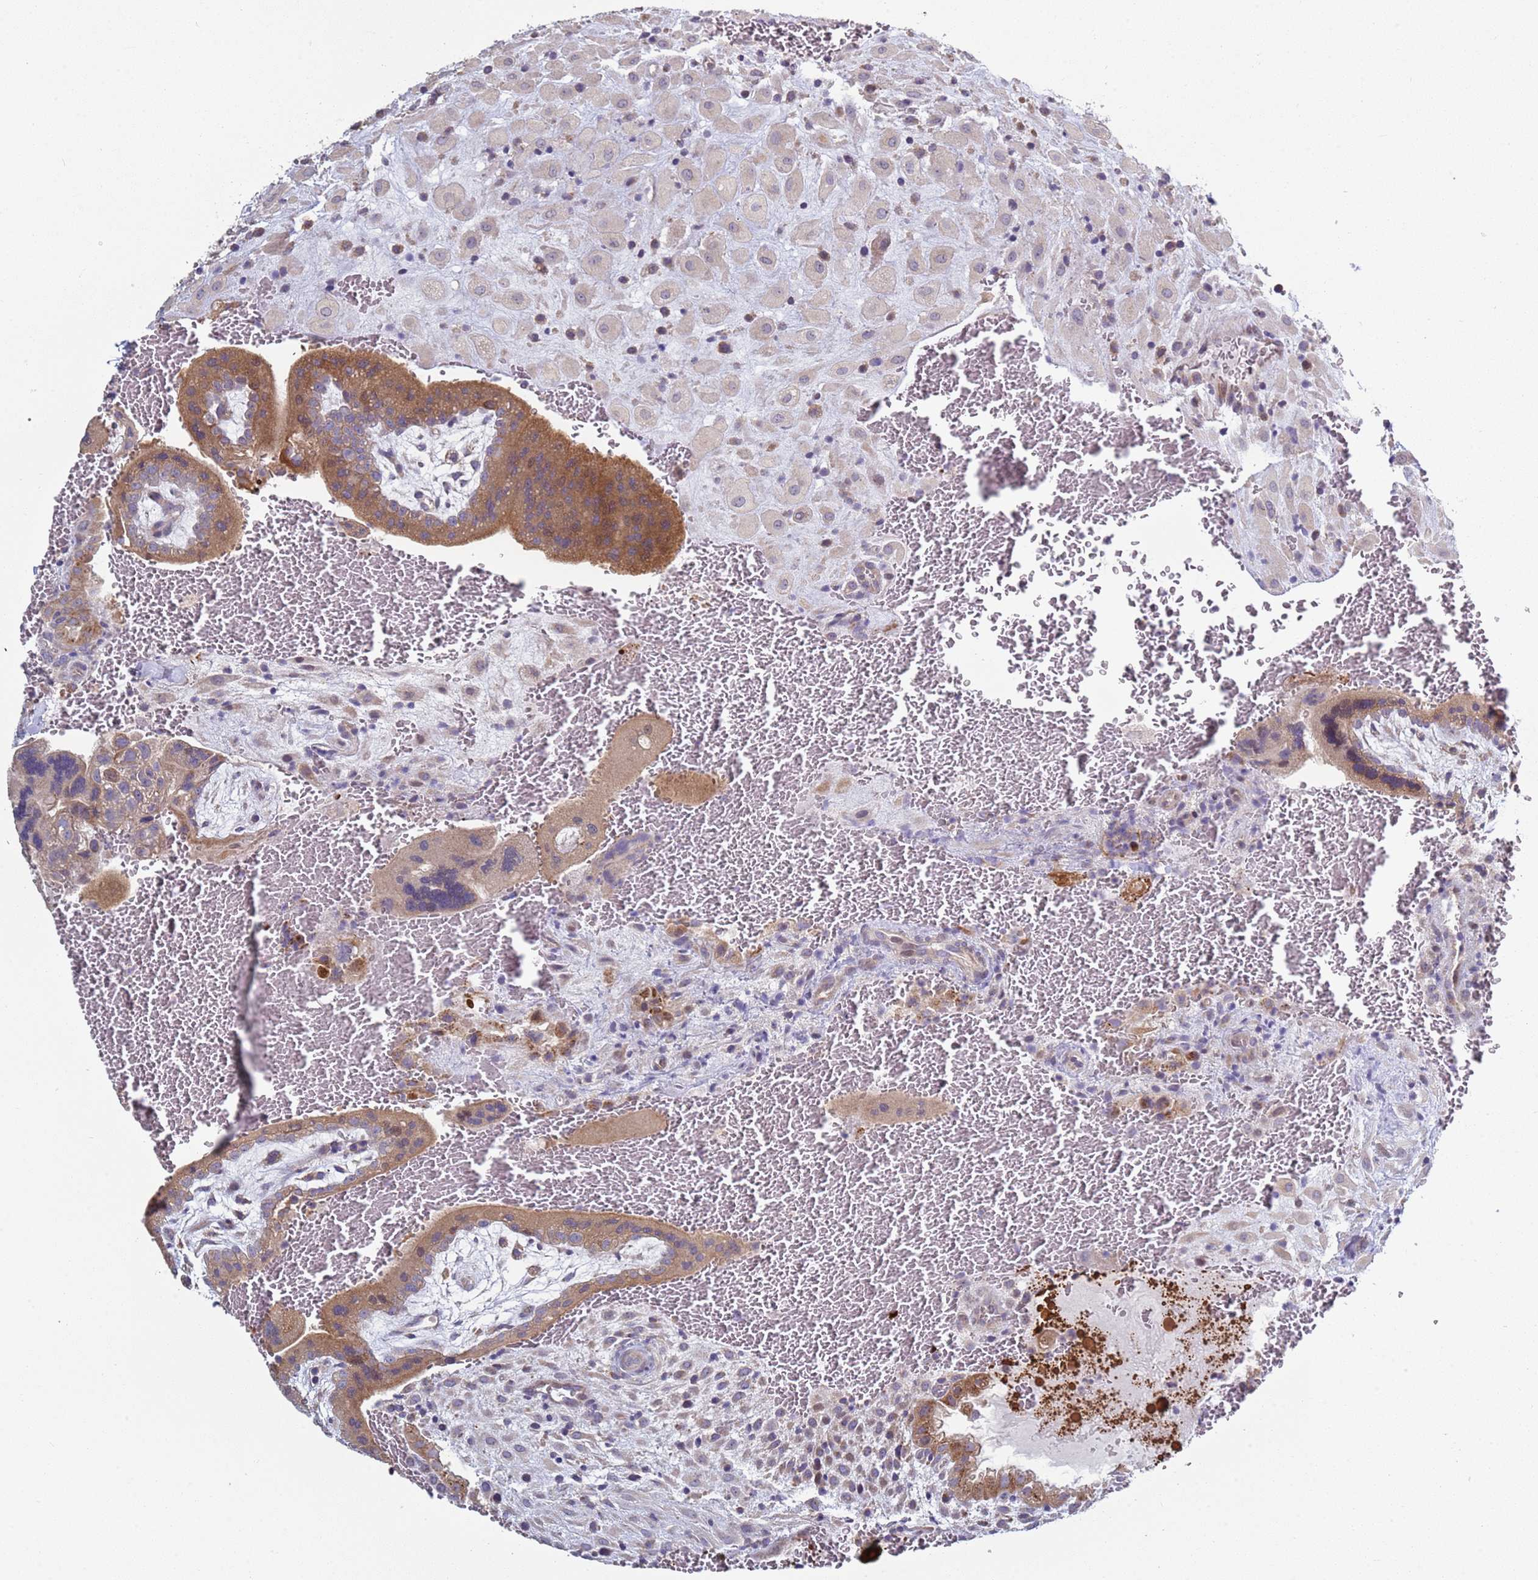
{"staining": {"intensity": "negative", "quantity": "none", "location": "none"}, "tissue": "placenta", "cell_type": "Decidual cells", "image_type": "normal", "snomed": [{"axis": "morphology", "description": "Normal tissue, NOS"}, {"axis": "topography", "description": "Placenta"}], "caption": "DAB (3,3'-diaminobenzidine) immunohistochemical staining of unremarkable placenta exhibits no significant staining in decidual cells. (DAB IHC visualized using brightfield microscopy, high magnification).", "gene": "DIP2B", "patient": {"sex": "female", "age": 35}}